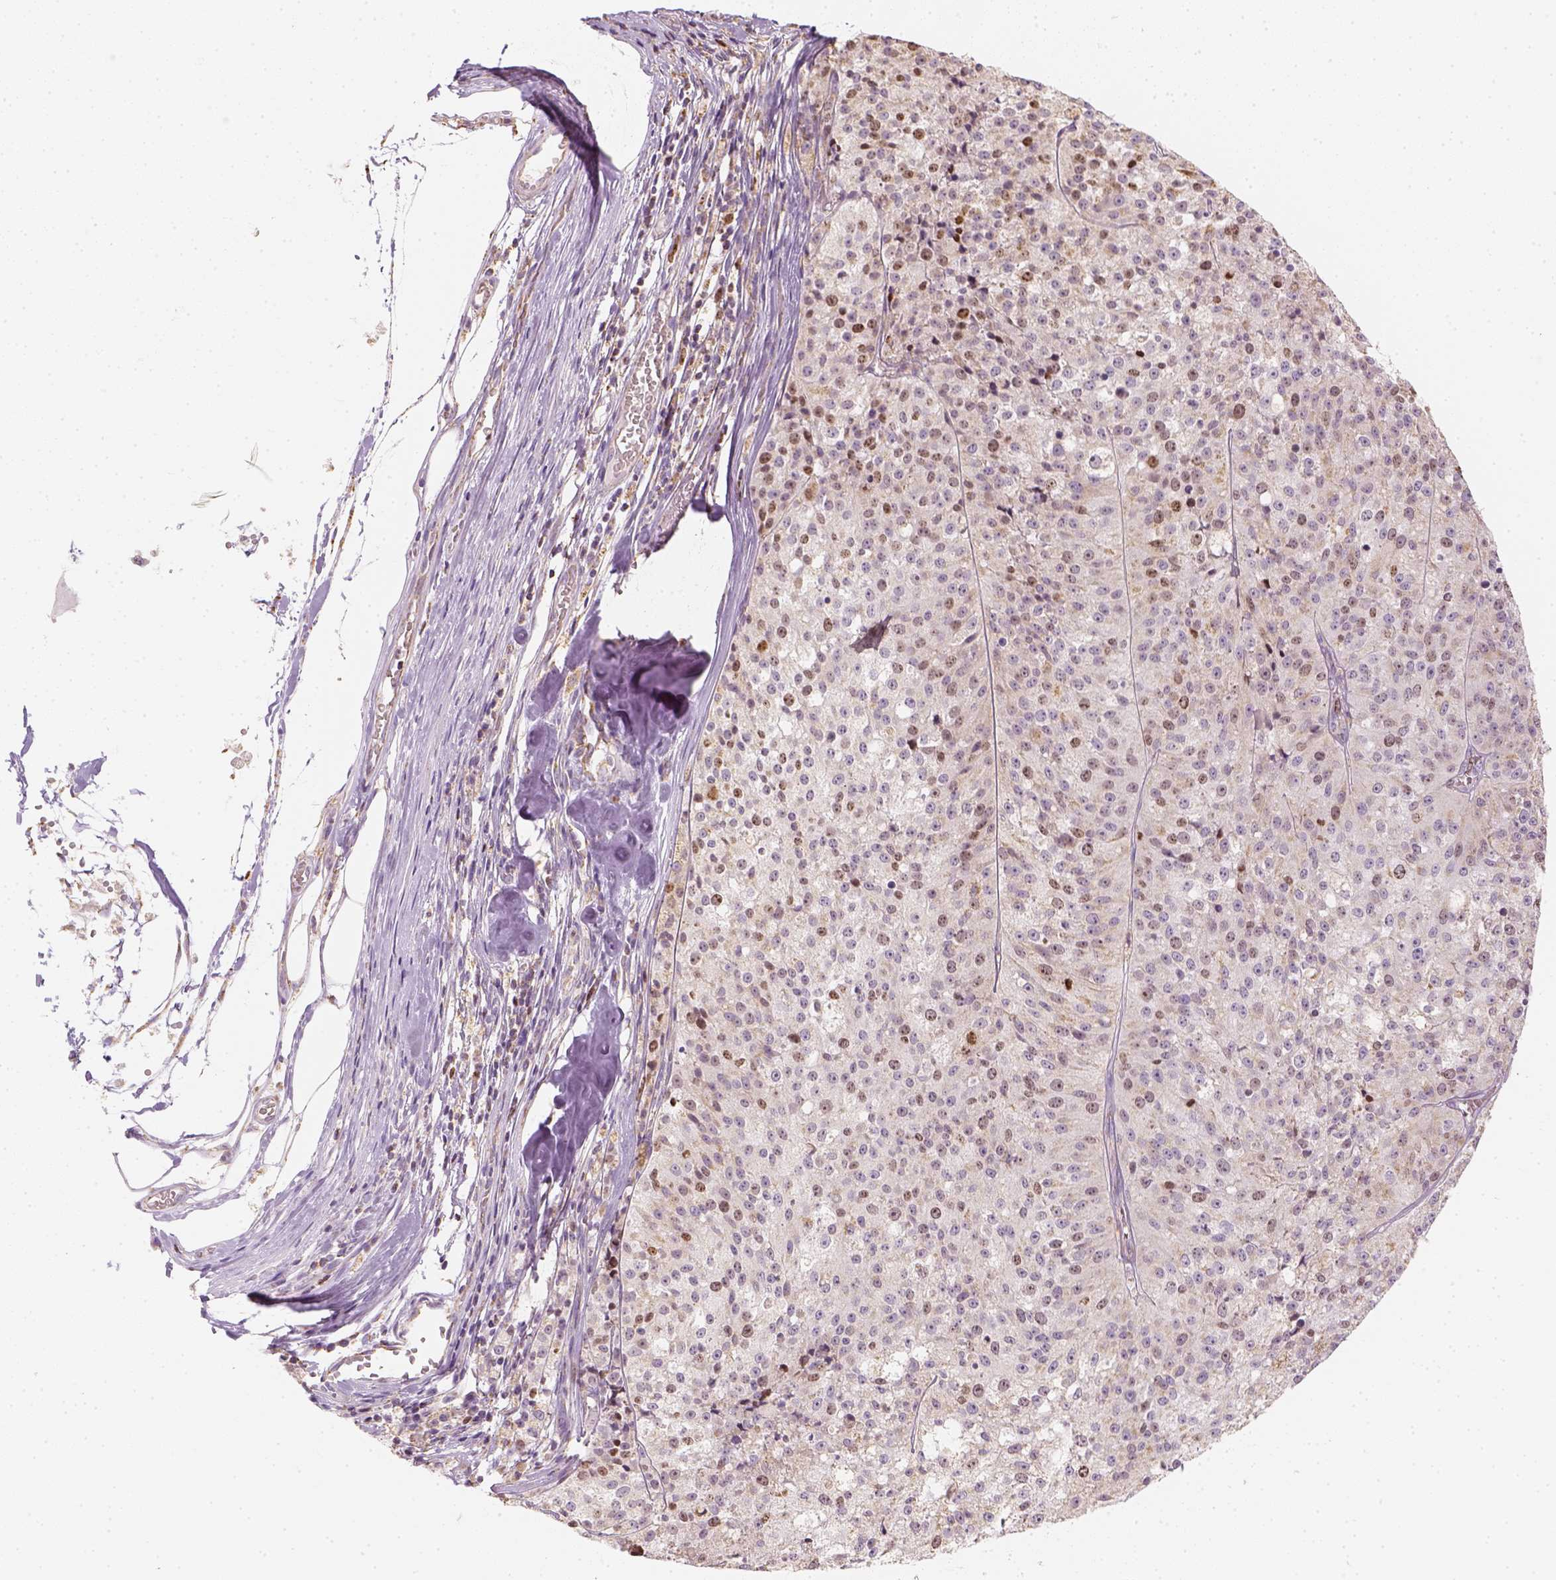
{"staining": {"intensity": "moderate", "quantity": "<25%", "location": "cytoplasmic/membranous,nuclear"}, "tissue": "melanoma", "cell_type": "Tumor cells", "image_type": "cancer", "snomed": [{"axis": "morphology", "description": "Malignant melanoma, Metastatic site"}, {"axis": "topography", "description": "Lymph node"}], "caption": "The histopathology image reveals immunohistochemical staining of malignant melanoma (metastatic site). There is moderate cytoplasmic/membranous and nuclear positivity is identified in approximately <25% of tumor cells.", "gene": "LCA5", "patient": {"sex": "female", "age": 64}}